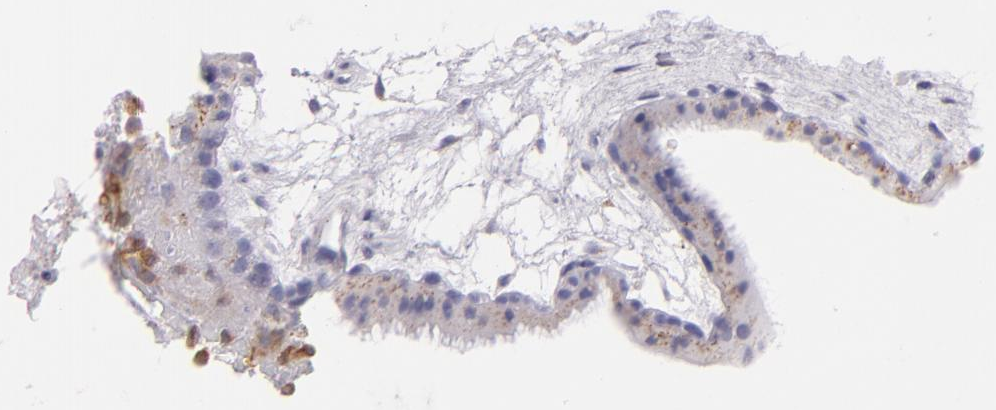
{"staining": {"intensity": "negative", "quantity": "none", "location": "none"}, "tissue": "placenta", "cell_type": "Decidual cells", "image_type": "normal", "snomed": [{"axis": "morphology", "description": "Normal tissue, NOS"}, {"axis": "topography", "description": "Placenta"}], "caption": "IHC photomicrograph of unremarkable human placenta stained for a protein (brown), which reveals no positivity in decidual cells.", "gene": "CD74", "patient": {"sex": "female", "age": 19}}